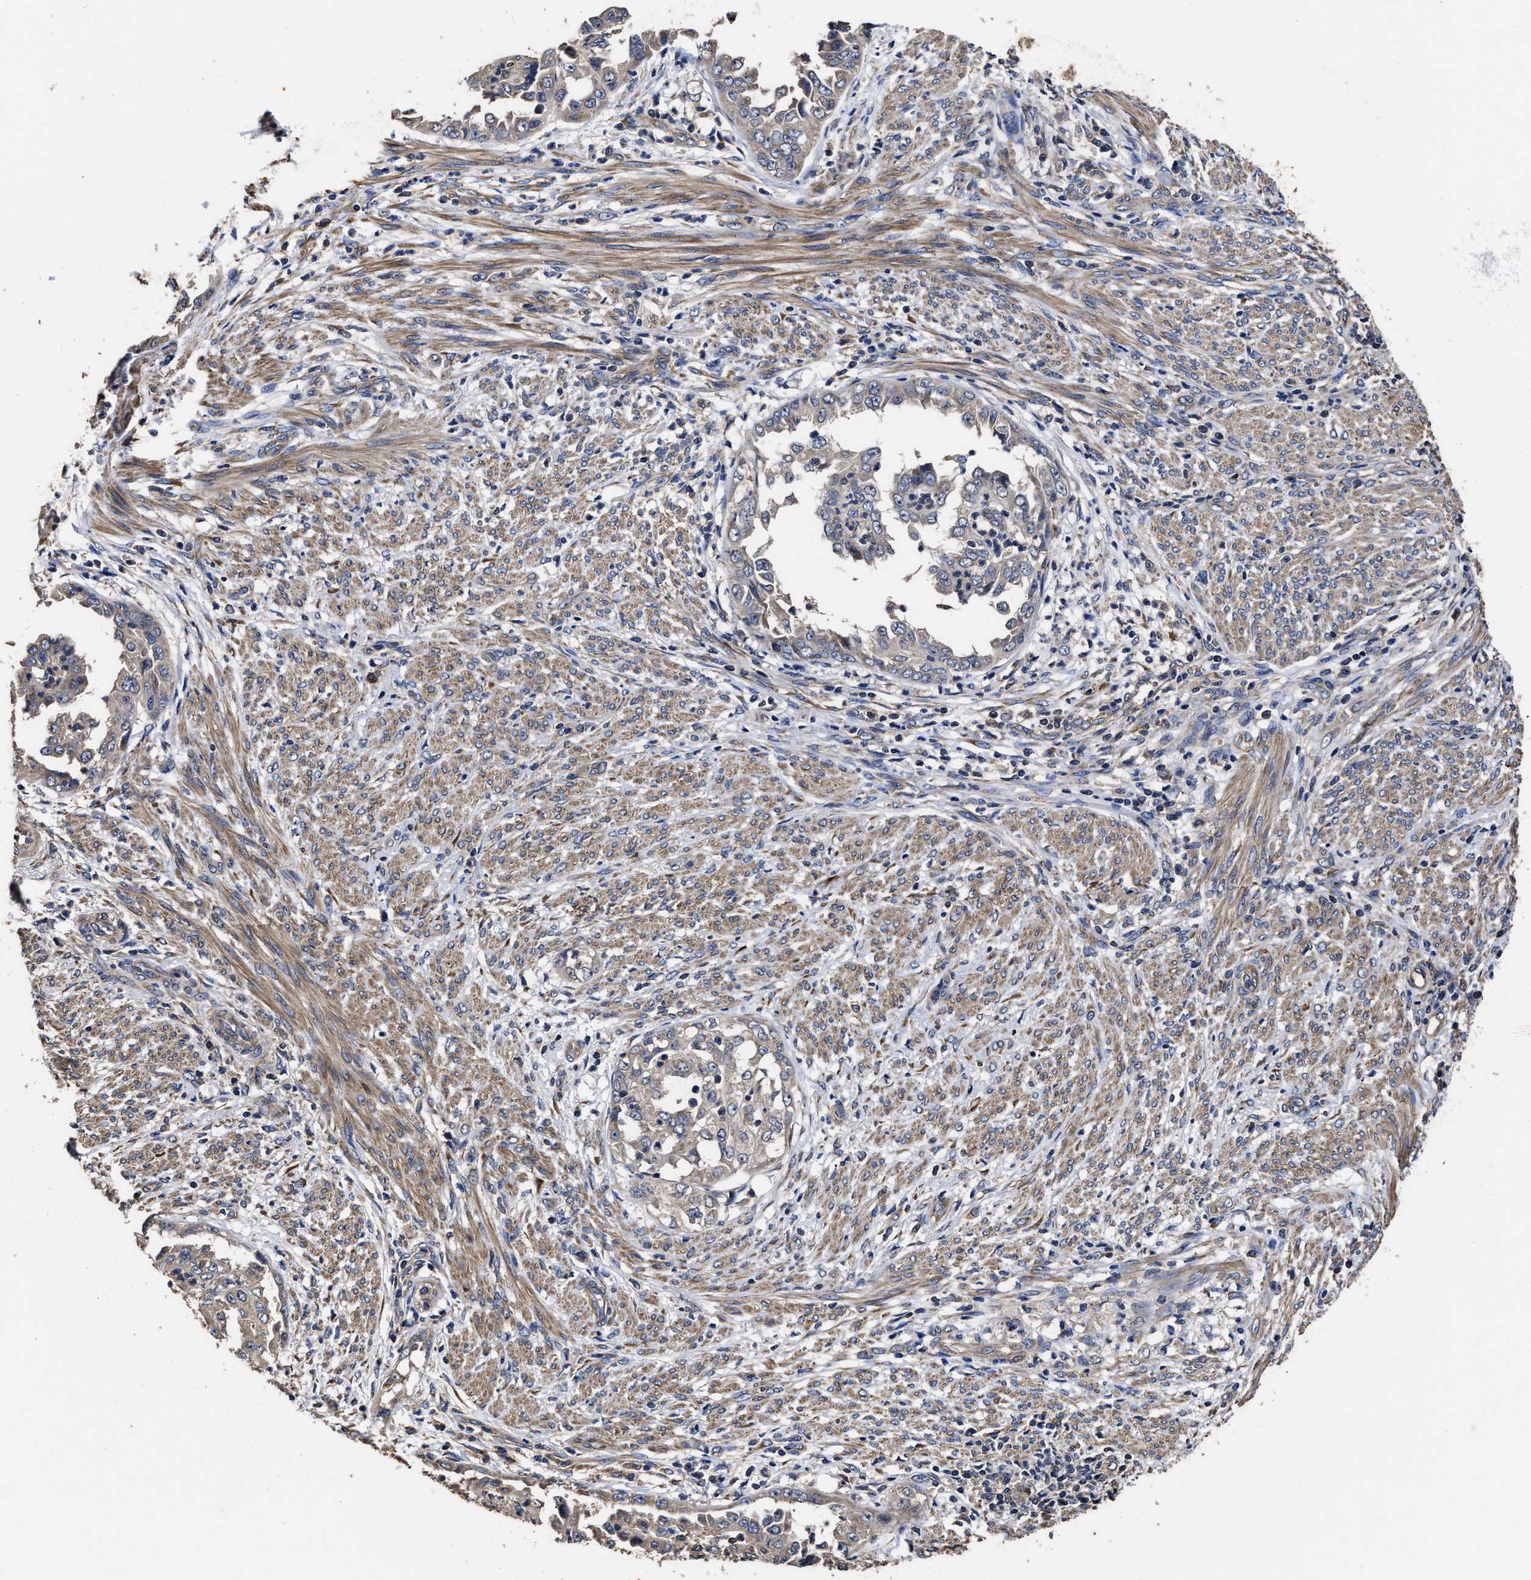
{"staining": {"intensity": "negative", "quantity": "none", "location": "none"}, "tissue": "endometrial cancer", "cell_type": "Tumor cells", "image_type": "cancer", "snomed": [{"axis": "morphology", "description": "Adenocarcinoma, NOS"}, {"axis": "topography", "description": "Endometrium"}], "caption": "Protein analysis of adenocarcinoma (endometrial) demonstrates no significant staining in tumor cells.", "gene": "AVEN", "patient": {"sex": "female", "age": 85}}